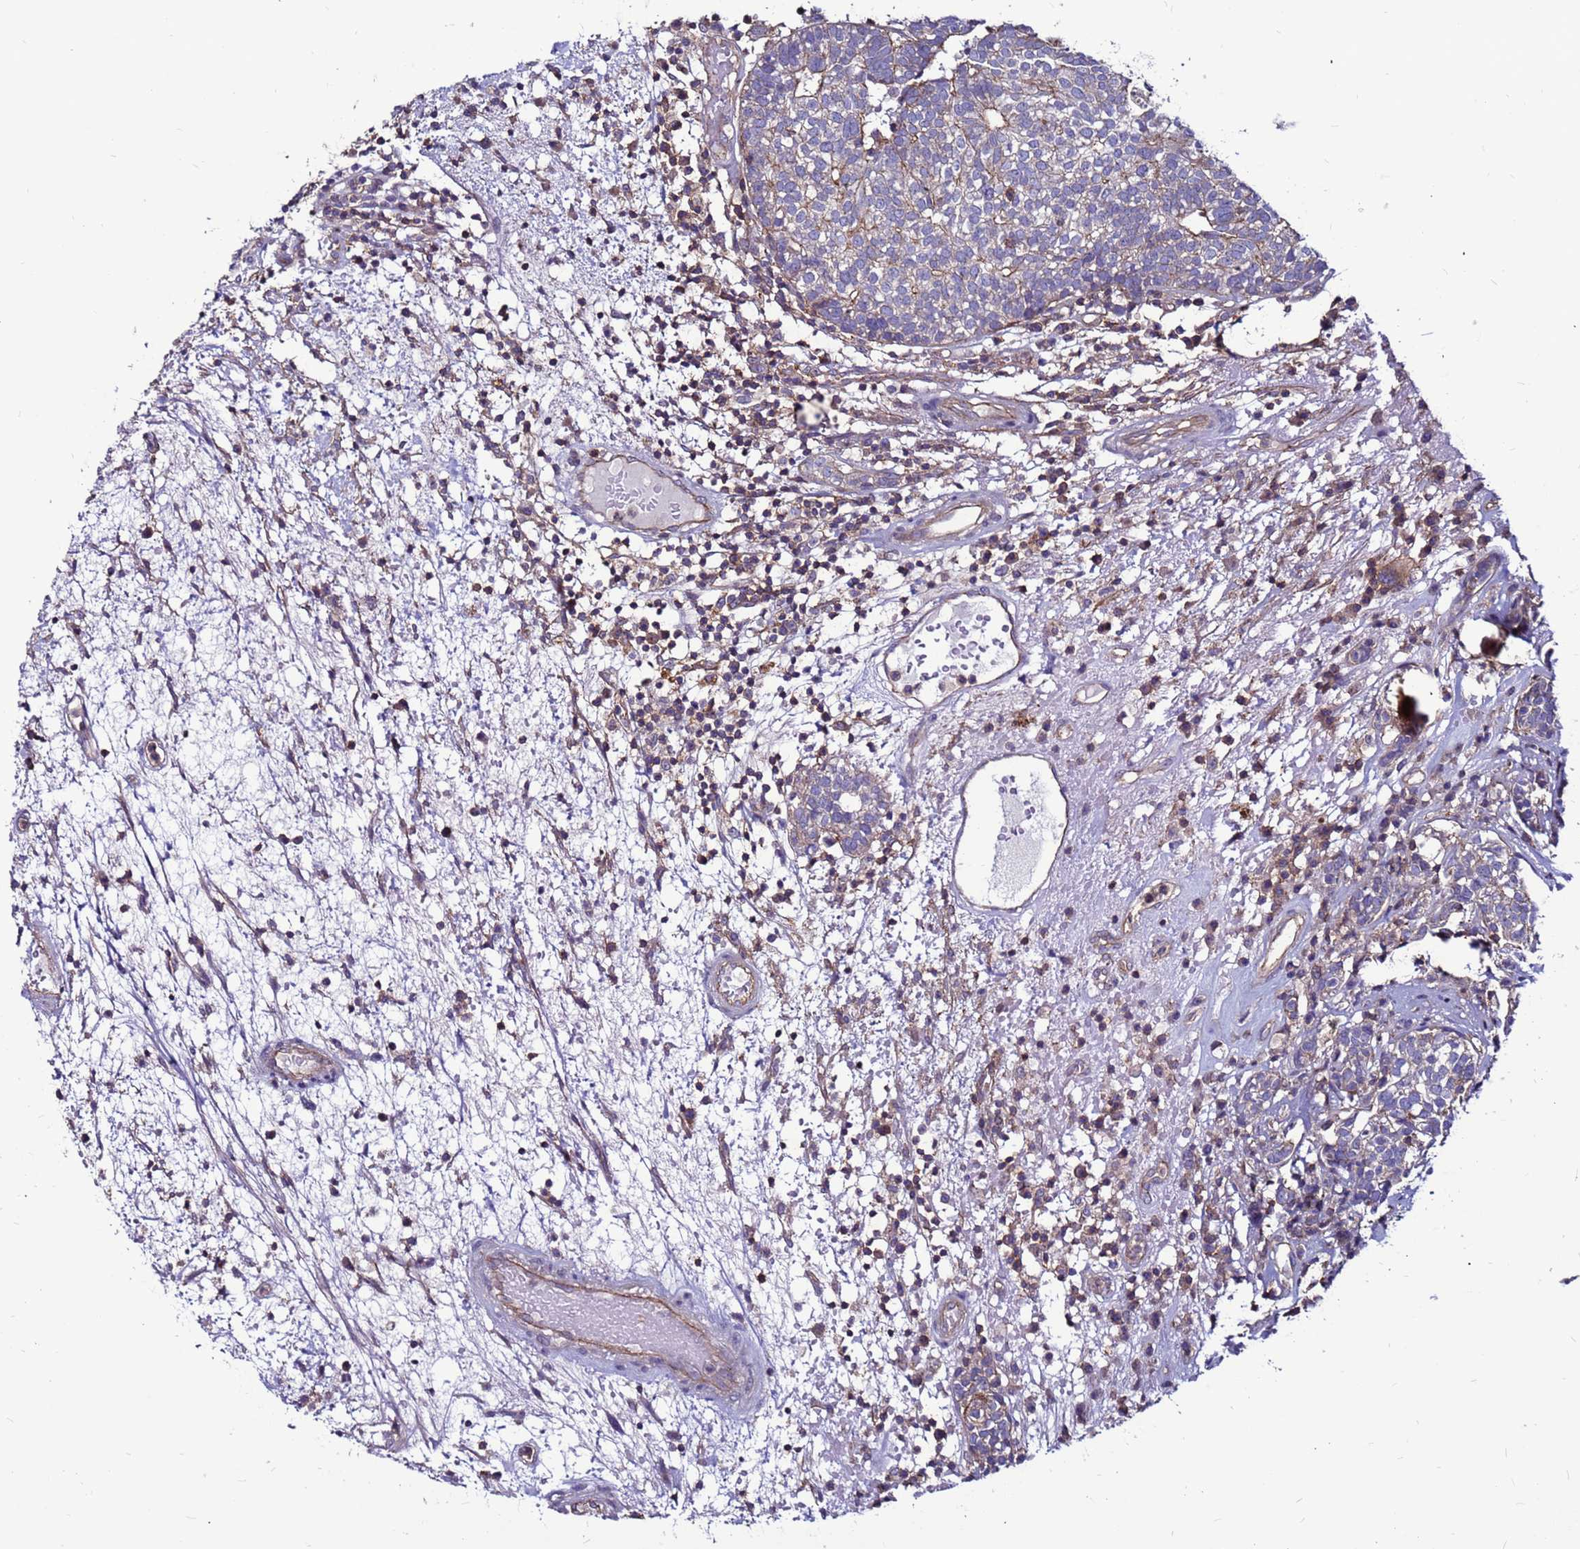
{"staining": {"intensity": "weak", "quantity": "25%-75%", "location": "cytoplasmic/membranous"}, "tissue": "head and neck cancer", "cell_type": "Tumor cells", "image_type": "cancer", "snomed": [{"axis": "morphology", "description": "Adenocarcinoma, NOS"}, {"axis": "topography", "description": "Salivary gland"}, {"axis": "topography", "description": "Head-Neck"}], "caption": "Approximately 25%-75% of tumor cells in head and neck cancer demonstrate weak cytoplasmic/membranous protein expression as visualized by brown immunohistochemical staining.", "gene": "NRN1L", "patient": {"sex": "female", "age": 65}}